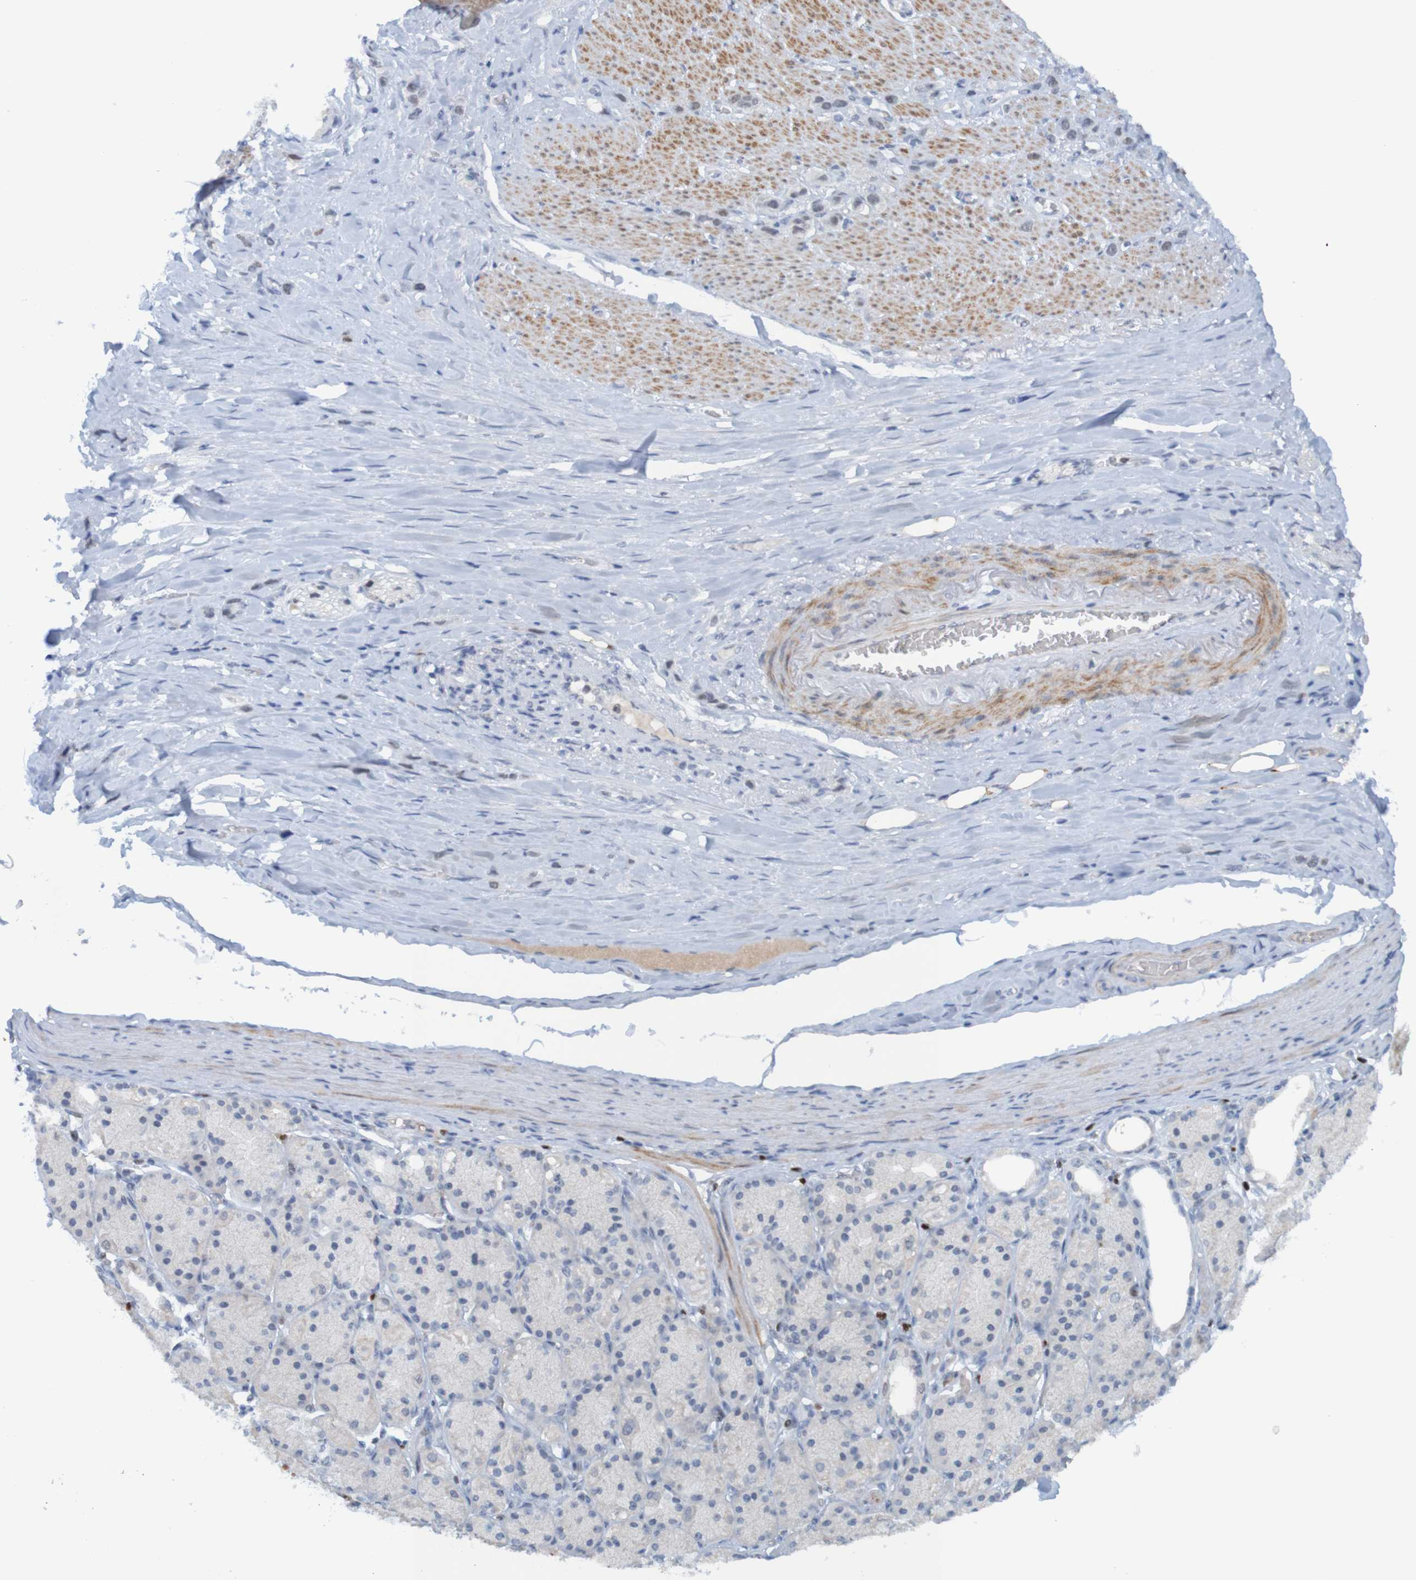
{"staining": {"intensity": "negative", "quantity": "none", "location": "none"}, "tissue": "stomach cancer", "cell_type": "Tumor cells", "image_type": "cancer", "snomed": [{"axis": "morphology", "description": "Normal tissue, NOS"}, {"axis": "morphology", "description": "Adenocarcinoma, NOS"}, {"axis": "morphology", "description": "Adenocarcinoma, High grade"}, {"axis": "topography", "description": "Stomach, upper"}, {"axis": "topography", "description": "Stomach"}], "caption": "Human stomach cancer (adenocarcinoma) stained for a protein using IHC displays no expression in tumor cells.", "gene": "USP36", "patient": {"sex": "female", "age": 65}}